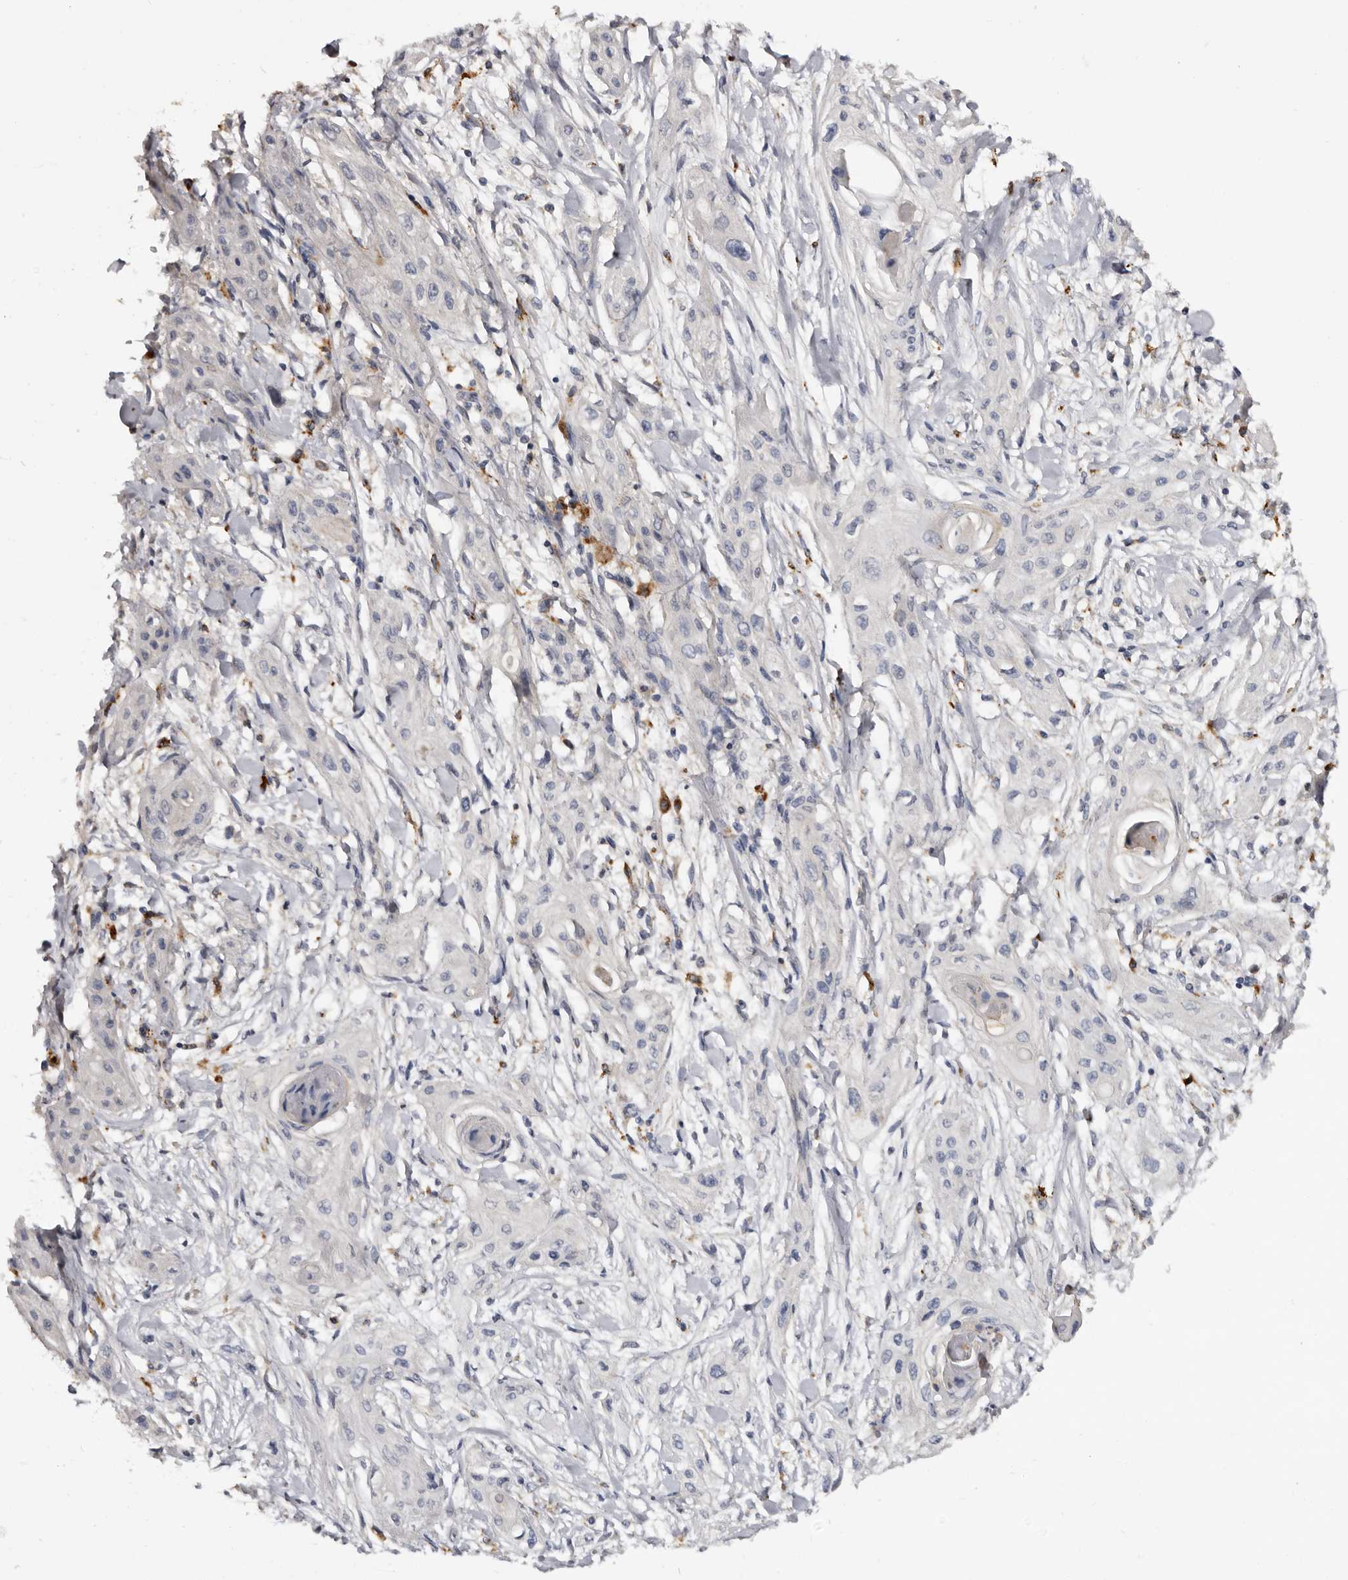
{"staining": {"intensity": "negative", "quantity": "none", "location": "none"}, "tissue": "lung cancer", "cell_type": "Tumor cells", "image_type": "cancer", "snomed": [{"axis": "morphology", "description": "Squamous cell carcinoma, NOS"}, {"axis": "topography", "description": "Lung"}], "caption": "Protein analysis of lung squamous cell carcinoma displays no significant positivity in tumor cells. (Stains: DAB (3,3'-diaminobenzidine) IHC with hematoxylin counter stain, Microscopy: brightfield microscopy at high magnification).", "gene": "DAP", "patient": {"sex": "female", "age": 47}}